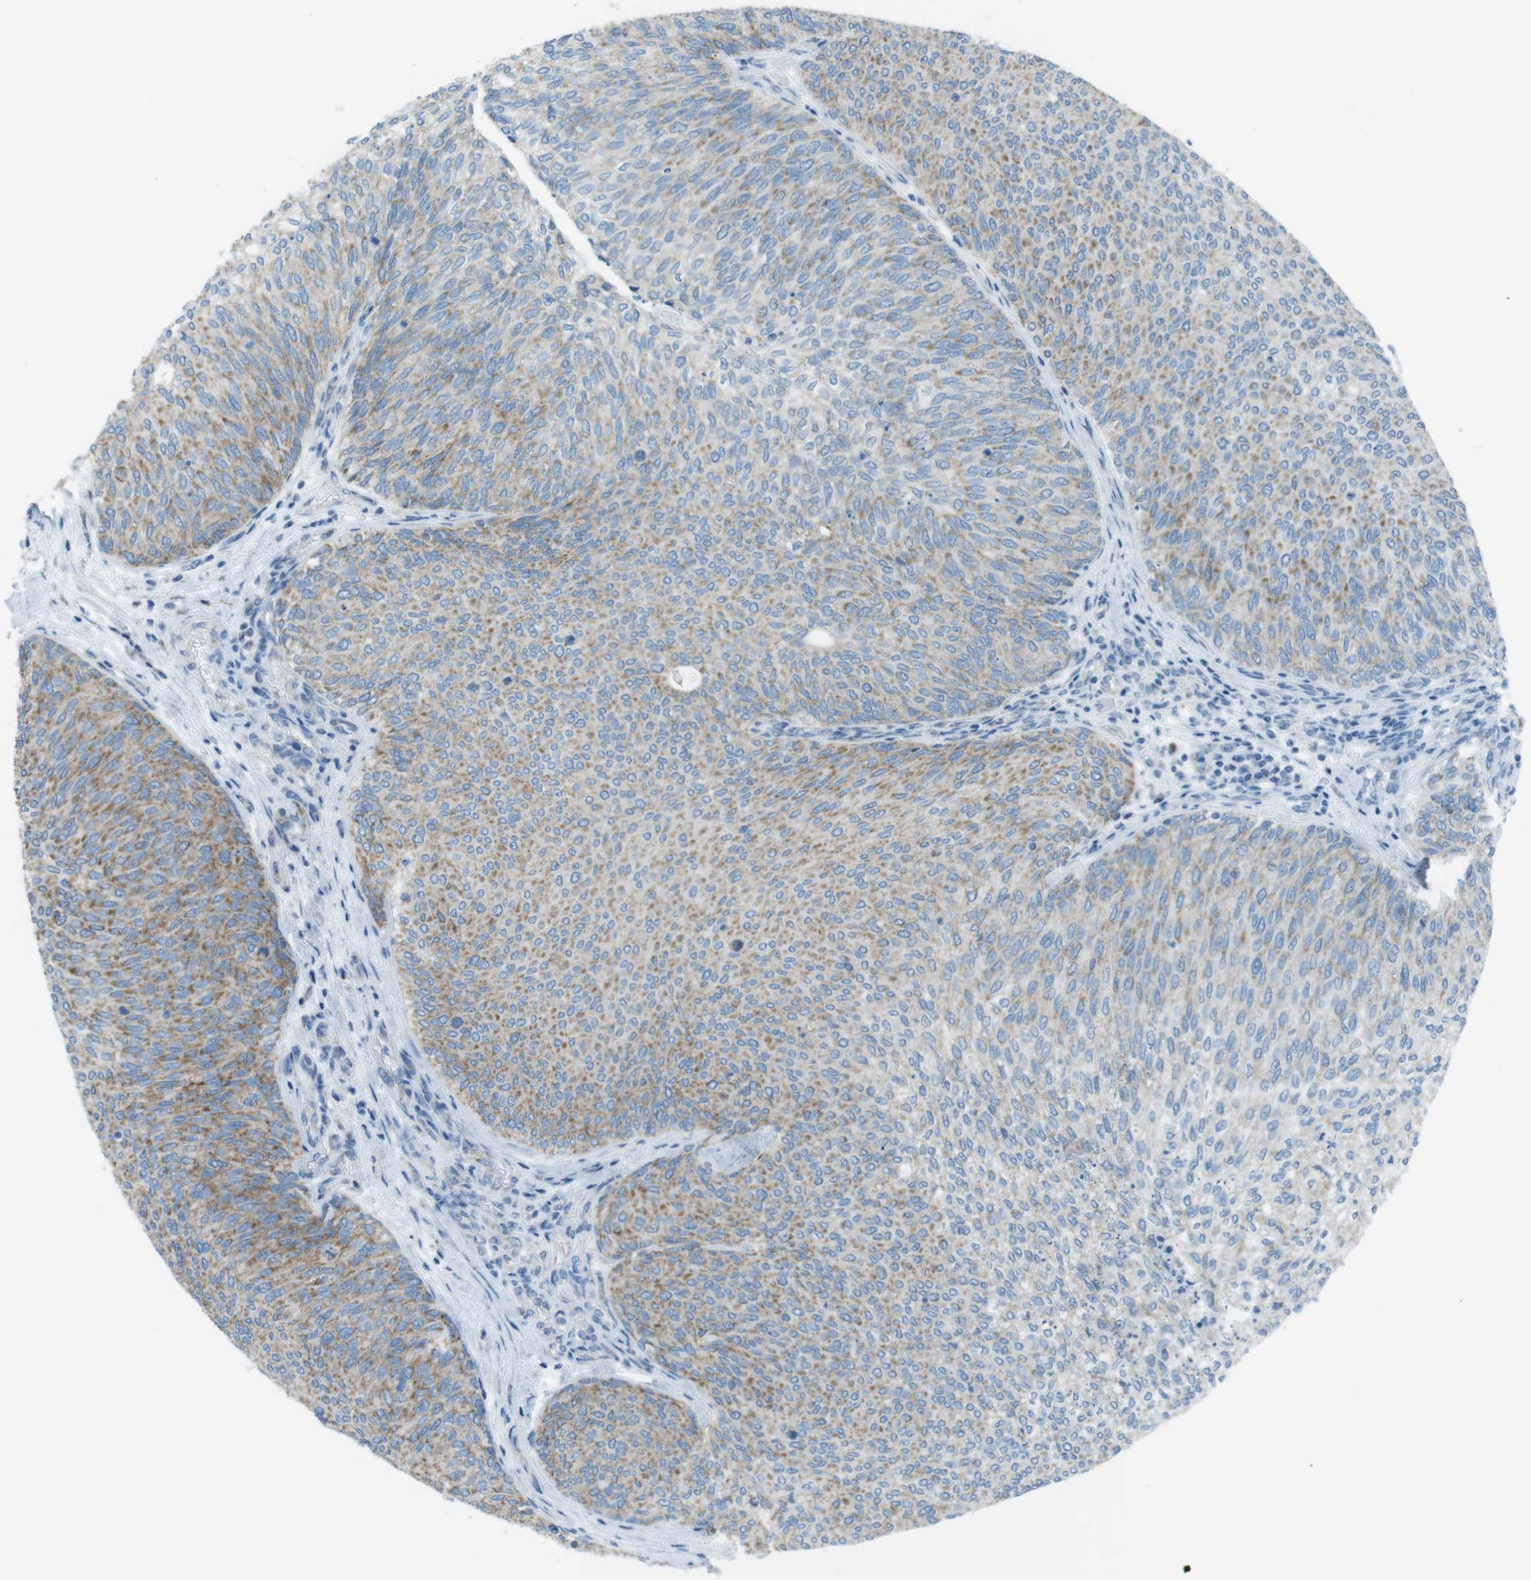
{"staining": {"intensity": "moderate", "quantity": ">75%", "location": "cytoplasmic/membranous"}, "tissue": "urothelial cancer", "cell_type": "Tumor cells", "image_type": "cancer", "snomed": [{"axis": "morphology", "description": "Urothelial carcinoma, Low grade"}, {"axis": "topography", "description": "Urinary bladder"}], "caption": "Low-grade urothelial carcinoma stained with DAB (3,3'-diaminobenzidine) IHC shows medium levels of moderate cytoplasmic/membranous expression in about >75% of tumor cells. (Stains: DAB (3,3'-diaminobenzidine) in brown, nuclei in blue, Microscopy: brightfield microscopy at high magnification).", "gene": "DNAJA3", "patient": {"sex": "female", "age": 79}}